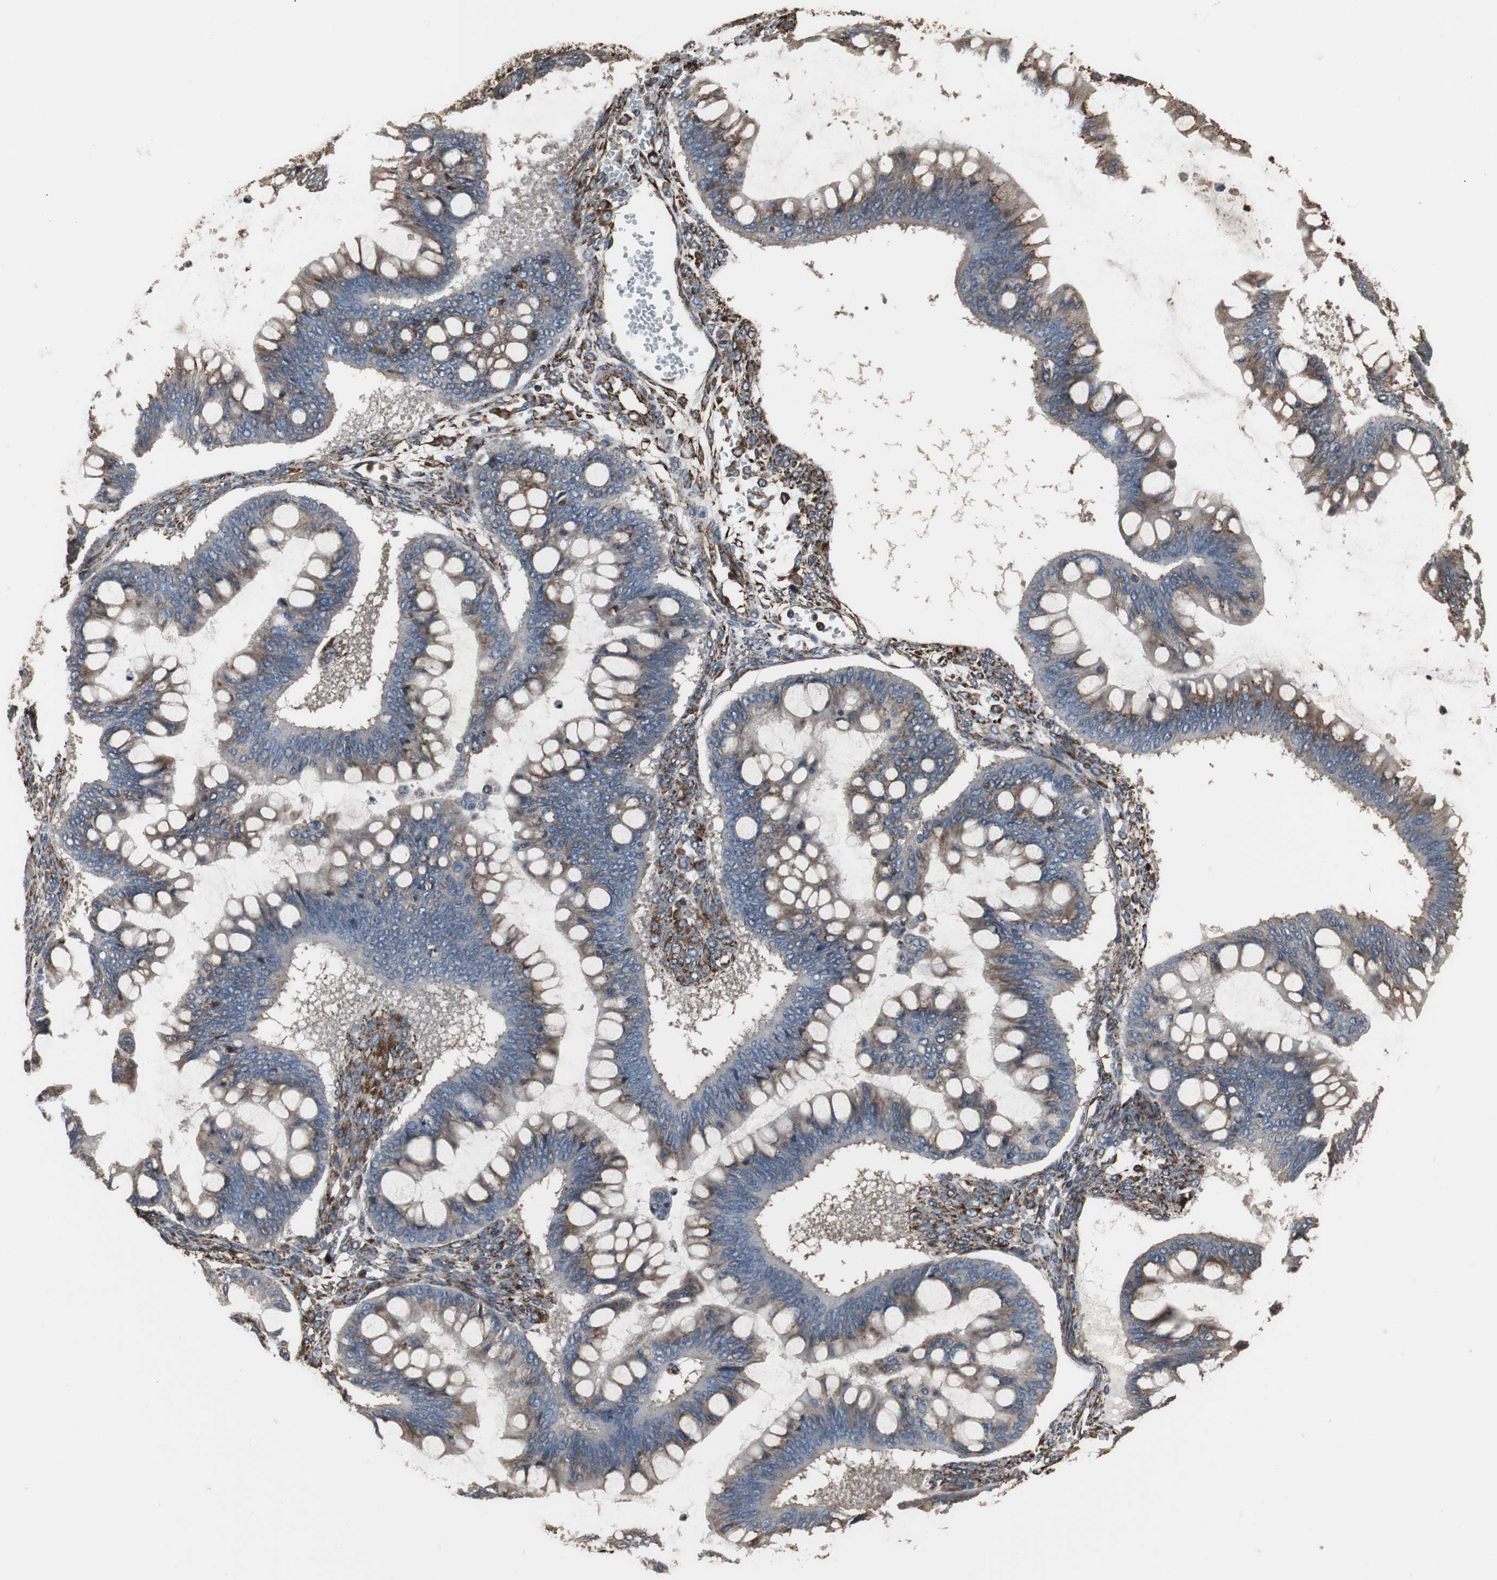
{"staining": {"intensity": "moderate", "quantity": ">75%", "location": "cytoplasmic/membranous"}, "tissue": "ovarian cancer", "cell_type": "Tumor cells", "image_type": "cancer", "snomed": [{"axis": "morphology", "description": "Cystadenocarcinoma, mucinous, NOS"}, {"axis": "topography", "description": "Ovary"}], "caption": "Mucinous cystadenocarcinoma (ovarian) was stained to show a protein in brown. There is medium levels of moderate cytoplasmic/membranous expression in about >75% of tumor cells.", "gene": "CALU", "patient": {"sex": "female", "age": 73}}